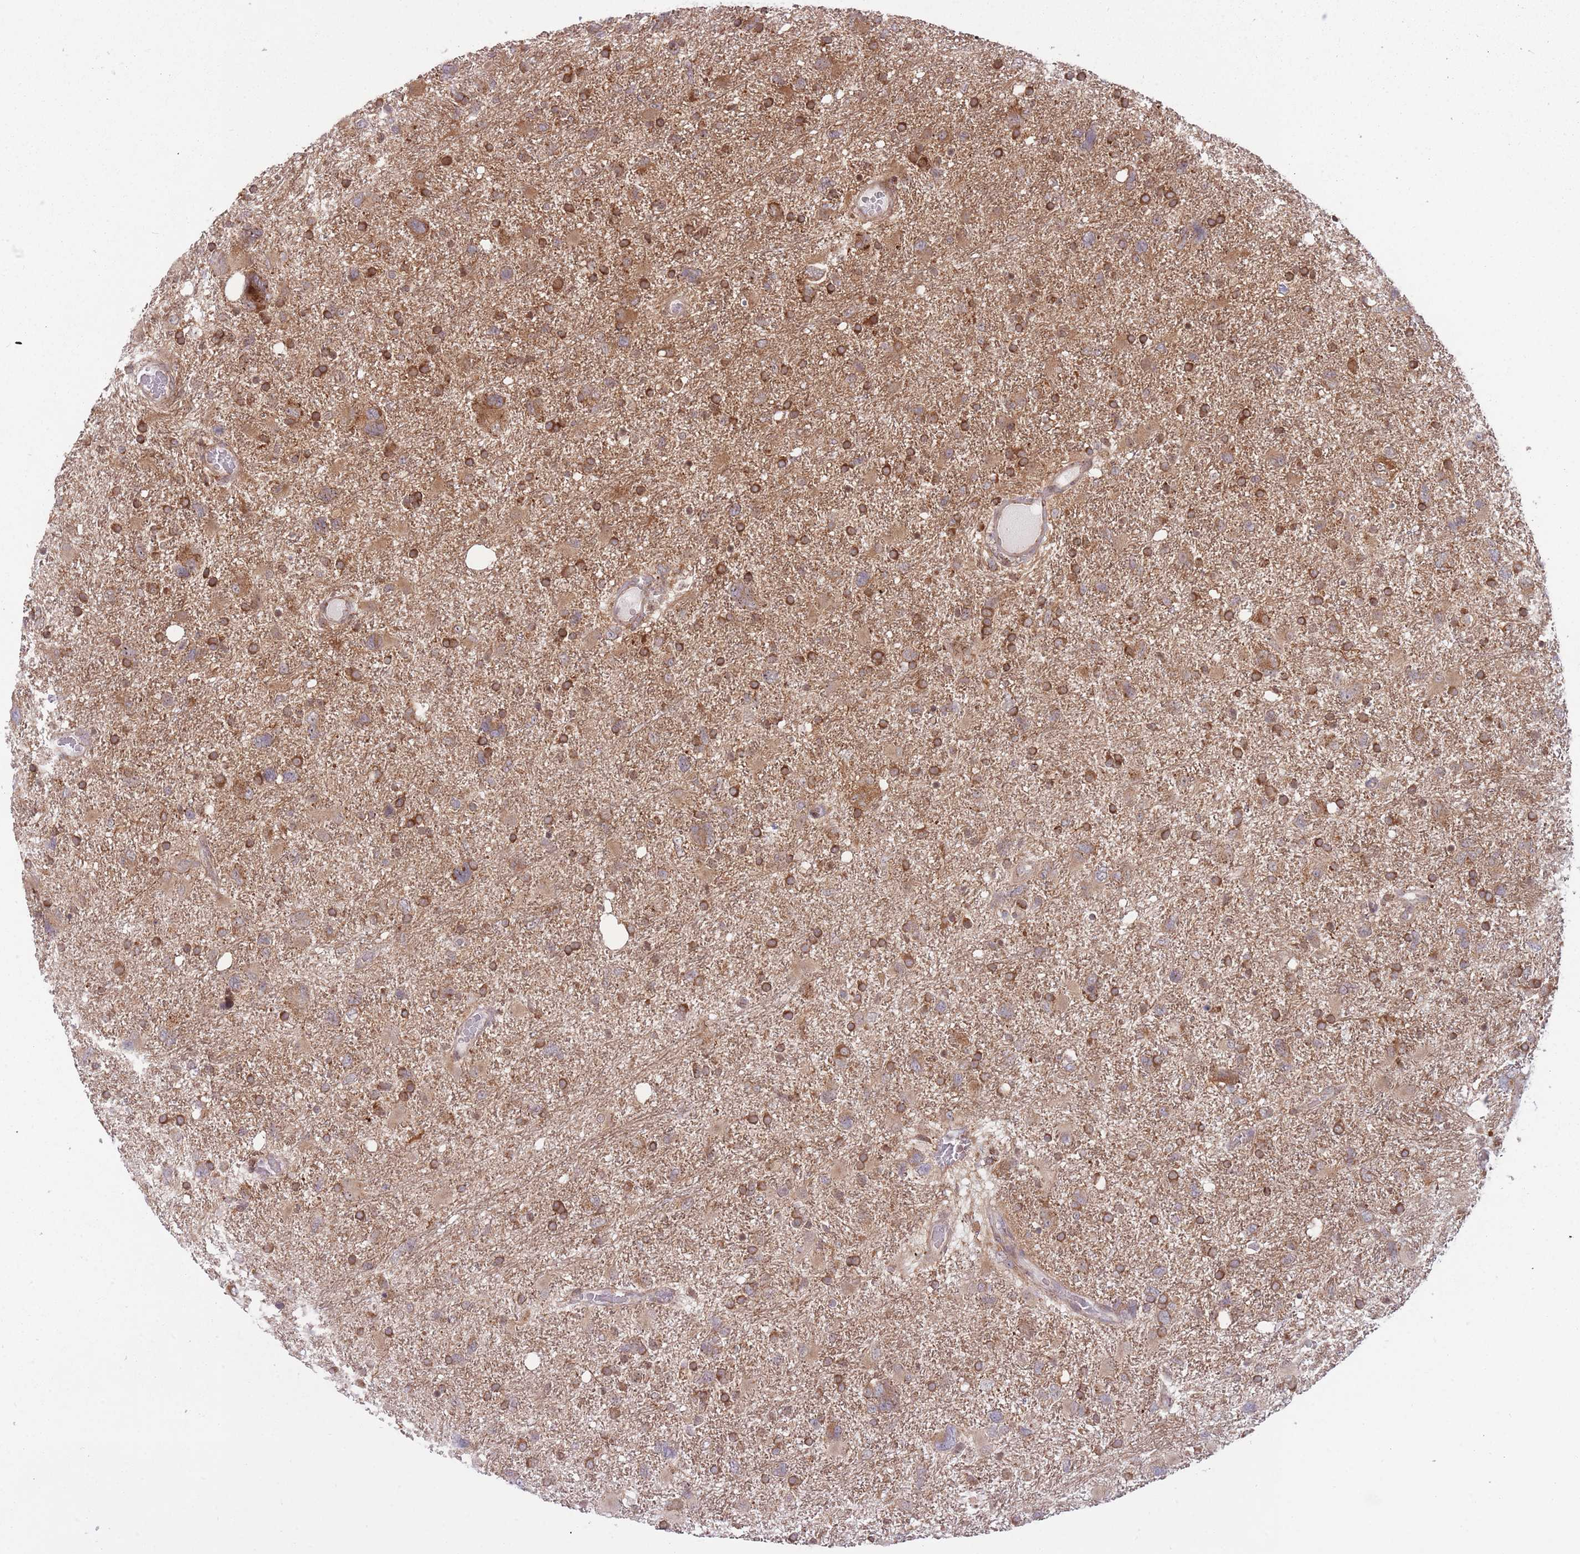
{"staining": {"intensity": "strong", "quantity": ">75%", "location": "cytoplasmic/membranous"}, "tissue": "glioma", "cell_type": "Tumor cells", "image_type": "cancer", "snomed": [{"axis": "morphology", "description": "Glioma, malignant, High grade"}, {"axis": "topography", "description": "Brain"}], "caption": "Glioma stained with a brown dye shows strong cytoplasmic/membranous positive staining in approximately >75% of tumor cells.", "gene": "DPYSL4", "patient": {"sex": "male", "age": 61}}